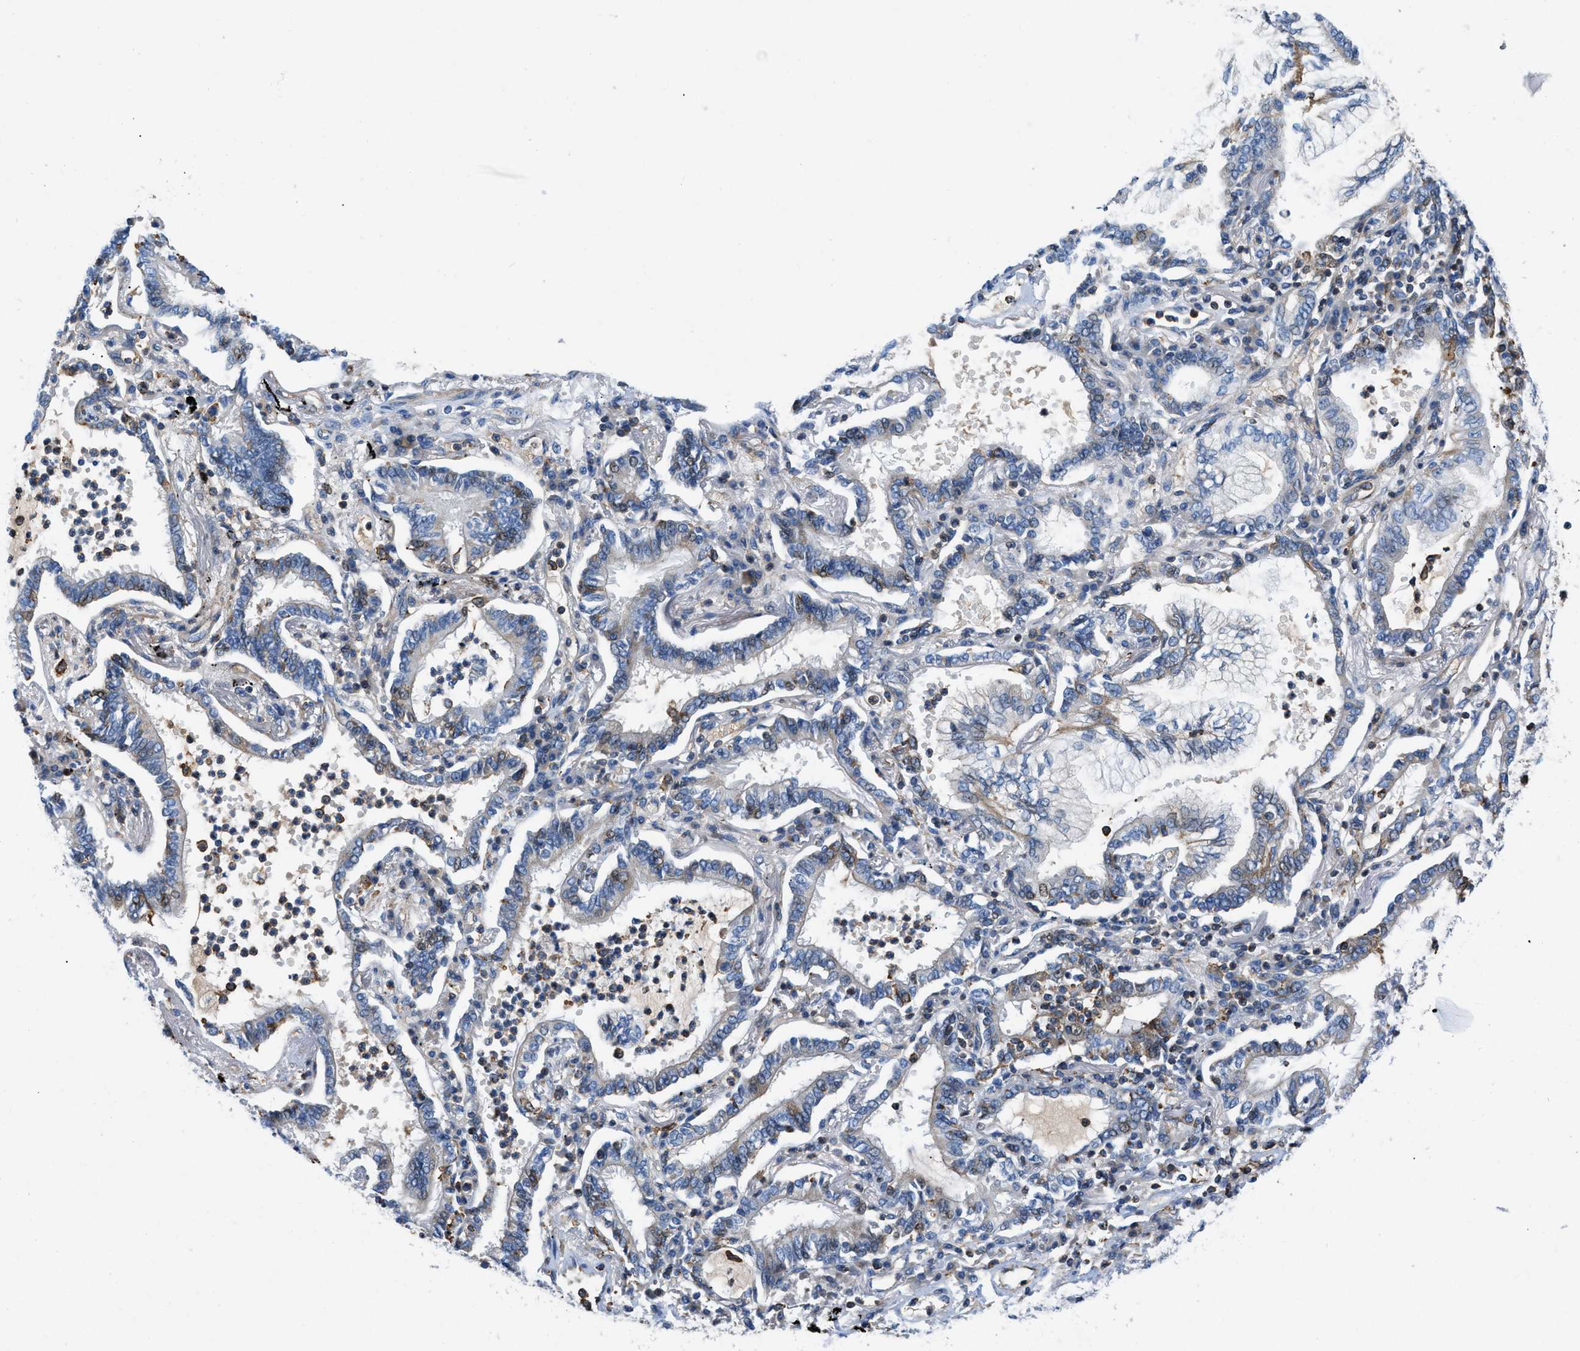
{"staining": {"intensity": "moderate", "quantity": "<25%", "location": "cytoplasmic/membranous"}, "tissue": "lung cancer", "cell_type": "Tumor cells", "image_type": "cancer", "snomed": [{"axis": "morphology", "description": "Normal tissue, NOS"}, {"axis": "morphology", "description": "Adenocarcinoma, NOS"}, {"axis": "topography", "description": "Bronchus"}, {"axis": "topography", "description": "Lung"}], "caption": "IHC of lung cancer (adenocarcinoma) shows low levels of moderate cytoplasmic/membranous positivity in about <25% of tumor cells.", "gene": "ATP6V0D1", "patient": {"sex": "female", "age": 70}}